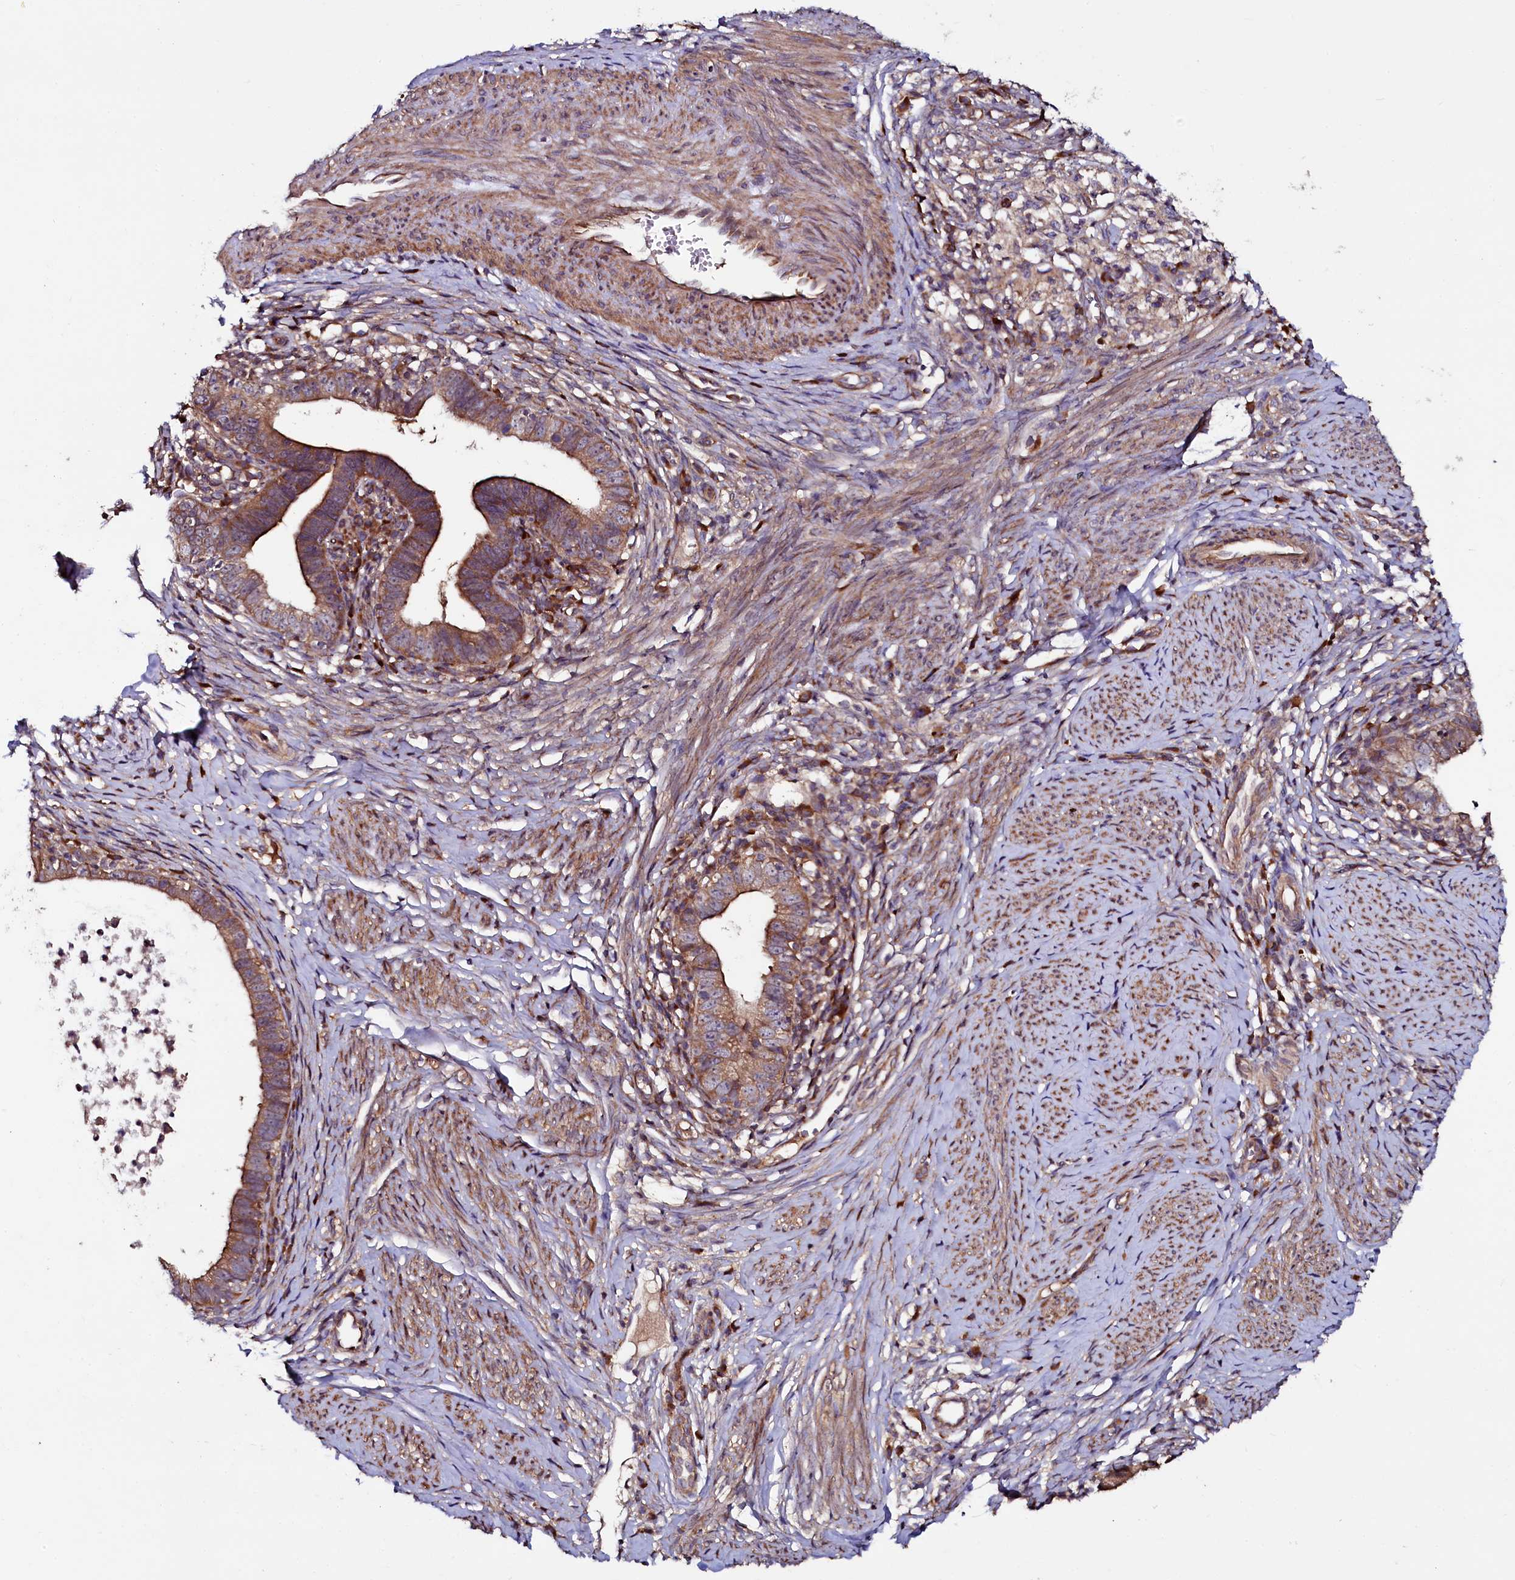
{"staining": {"intensity": "moderate", "quantity": ">75%", "location": "cytoplasmic/membranous"}, "tissue": "cervical cancer", "cell_type": "Tumor cells", "image_type": "cancer", "snomed": [{"axis": "morphology", "description": "Adenocarcinoma, NOS"}, {"axis": "topography", "description": "Cervix"}], "caption": "This photomicrograph displays adenocarcinoma (cervical) stained with IHC to label a protein in brown. The cytoplasmic/membranous of tumor cells show moderate positivity for the protein. Nuclei are counter-stained blue.", "gene": "USPL1", "patient": {"sex": "female", "age": 36}}